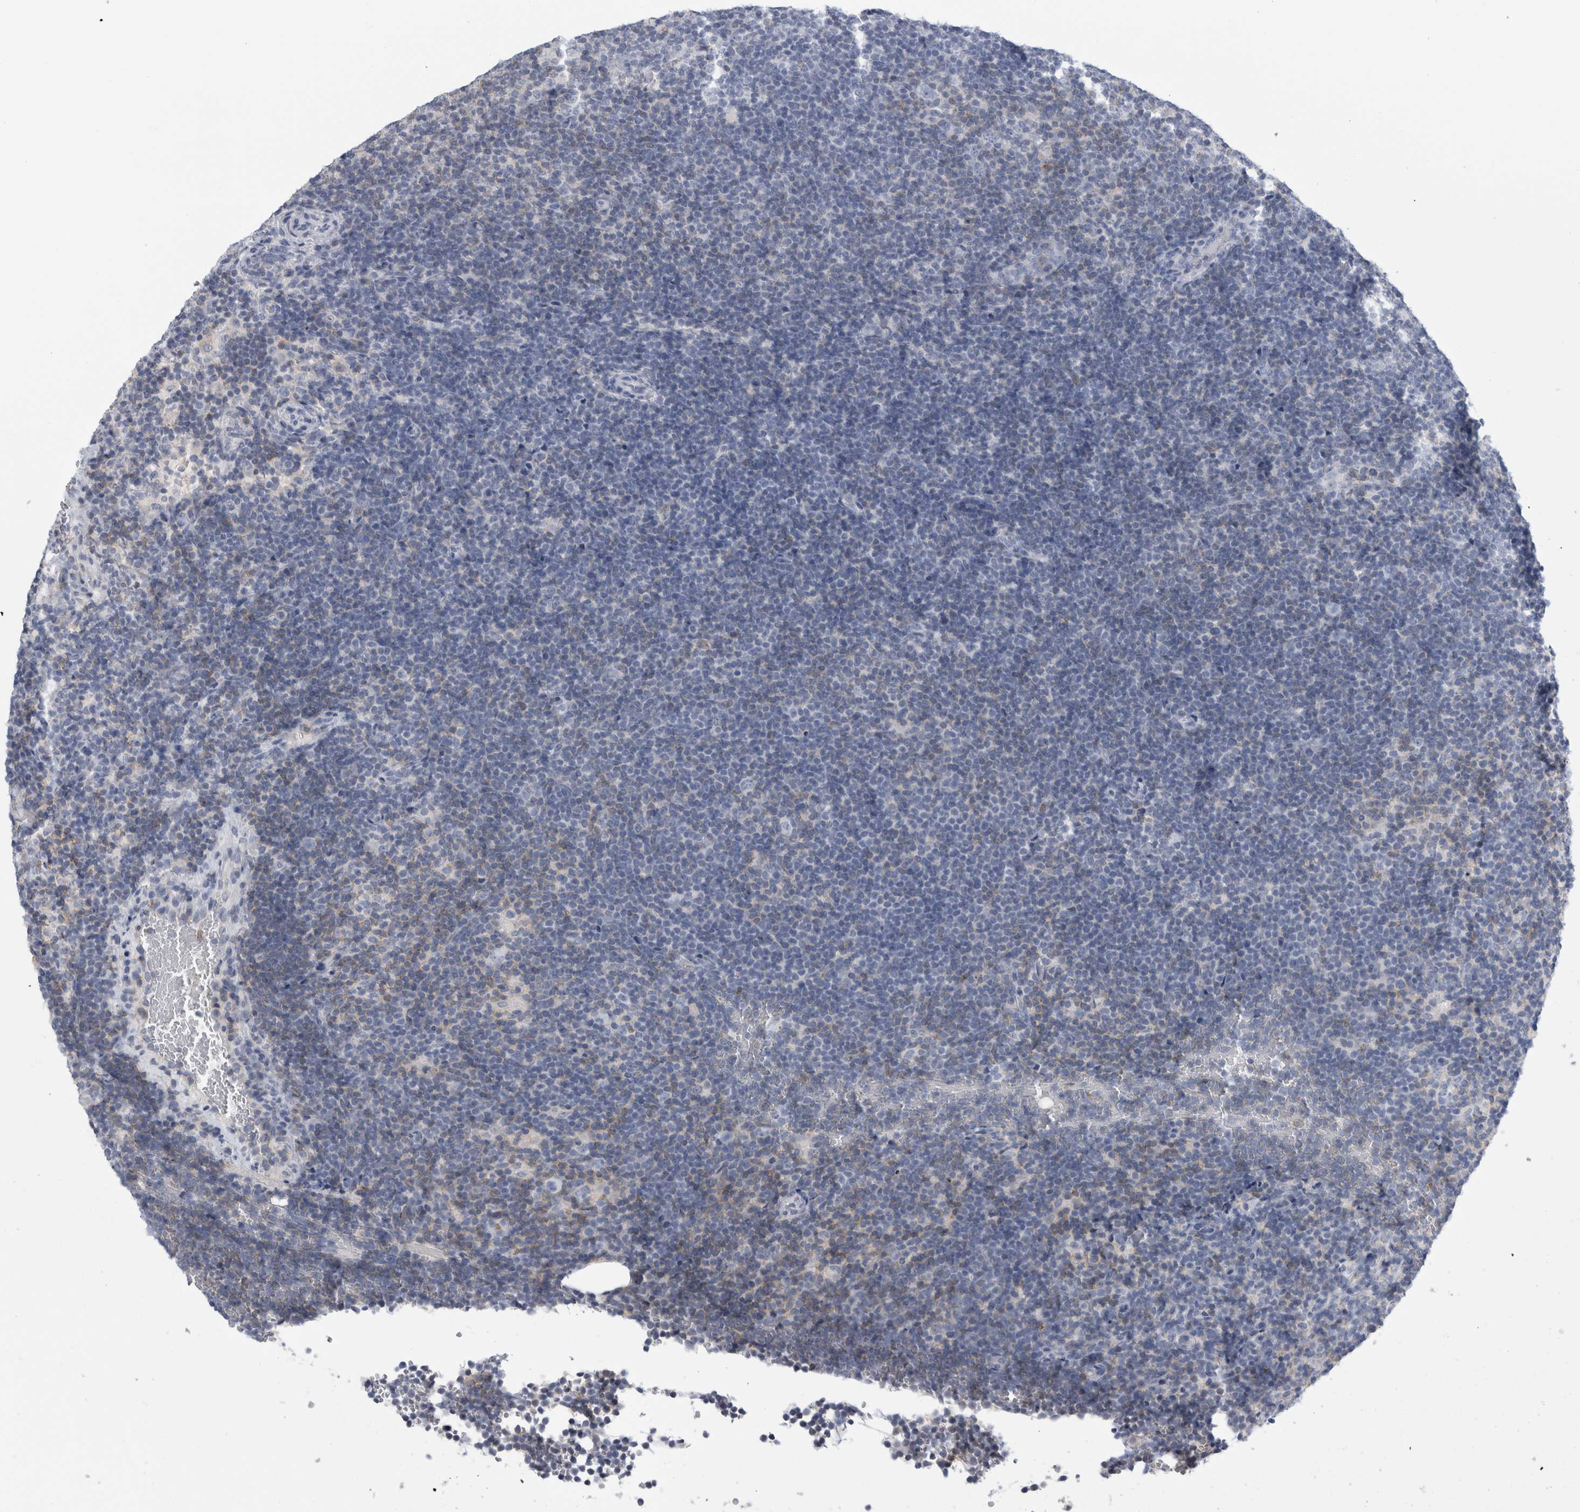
{"staining": {"intensity": "negative", "quantity": "none", "location": "none"}, "tissue": "lymphoma", "cell_type": "Tumor cells", "image_type": "cancer", "snomed": [{"axis": "morphology", "description": "Hodgkin's disease, NOS"}, {"axis": "topography", "description": "Lymph node"}], "caption": "High power microscopy photomicrograph of an immunohistochemistry image of Hodgkin's disease, revealing no significant expression in tumor cells. (DAB IHC visualized using brightfield microscopy, high magnification).", "gene": "ANKFY1", "patient": {"sex": "female", "age": 57}}